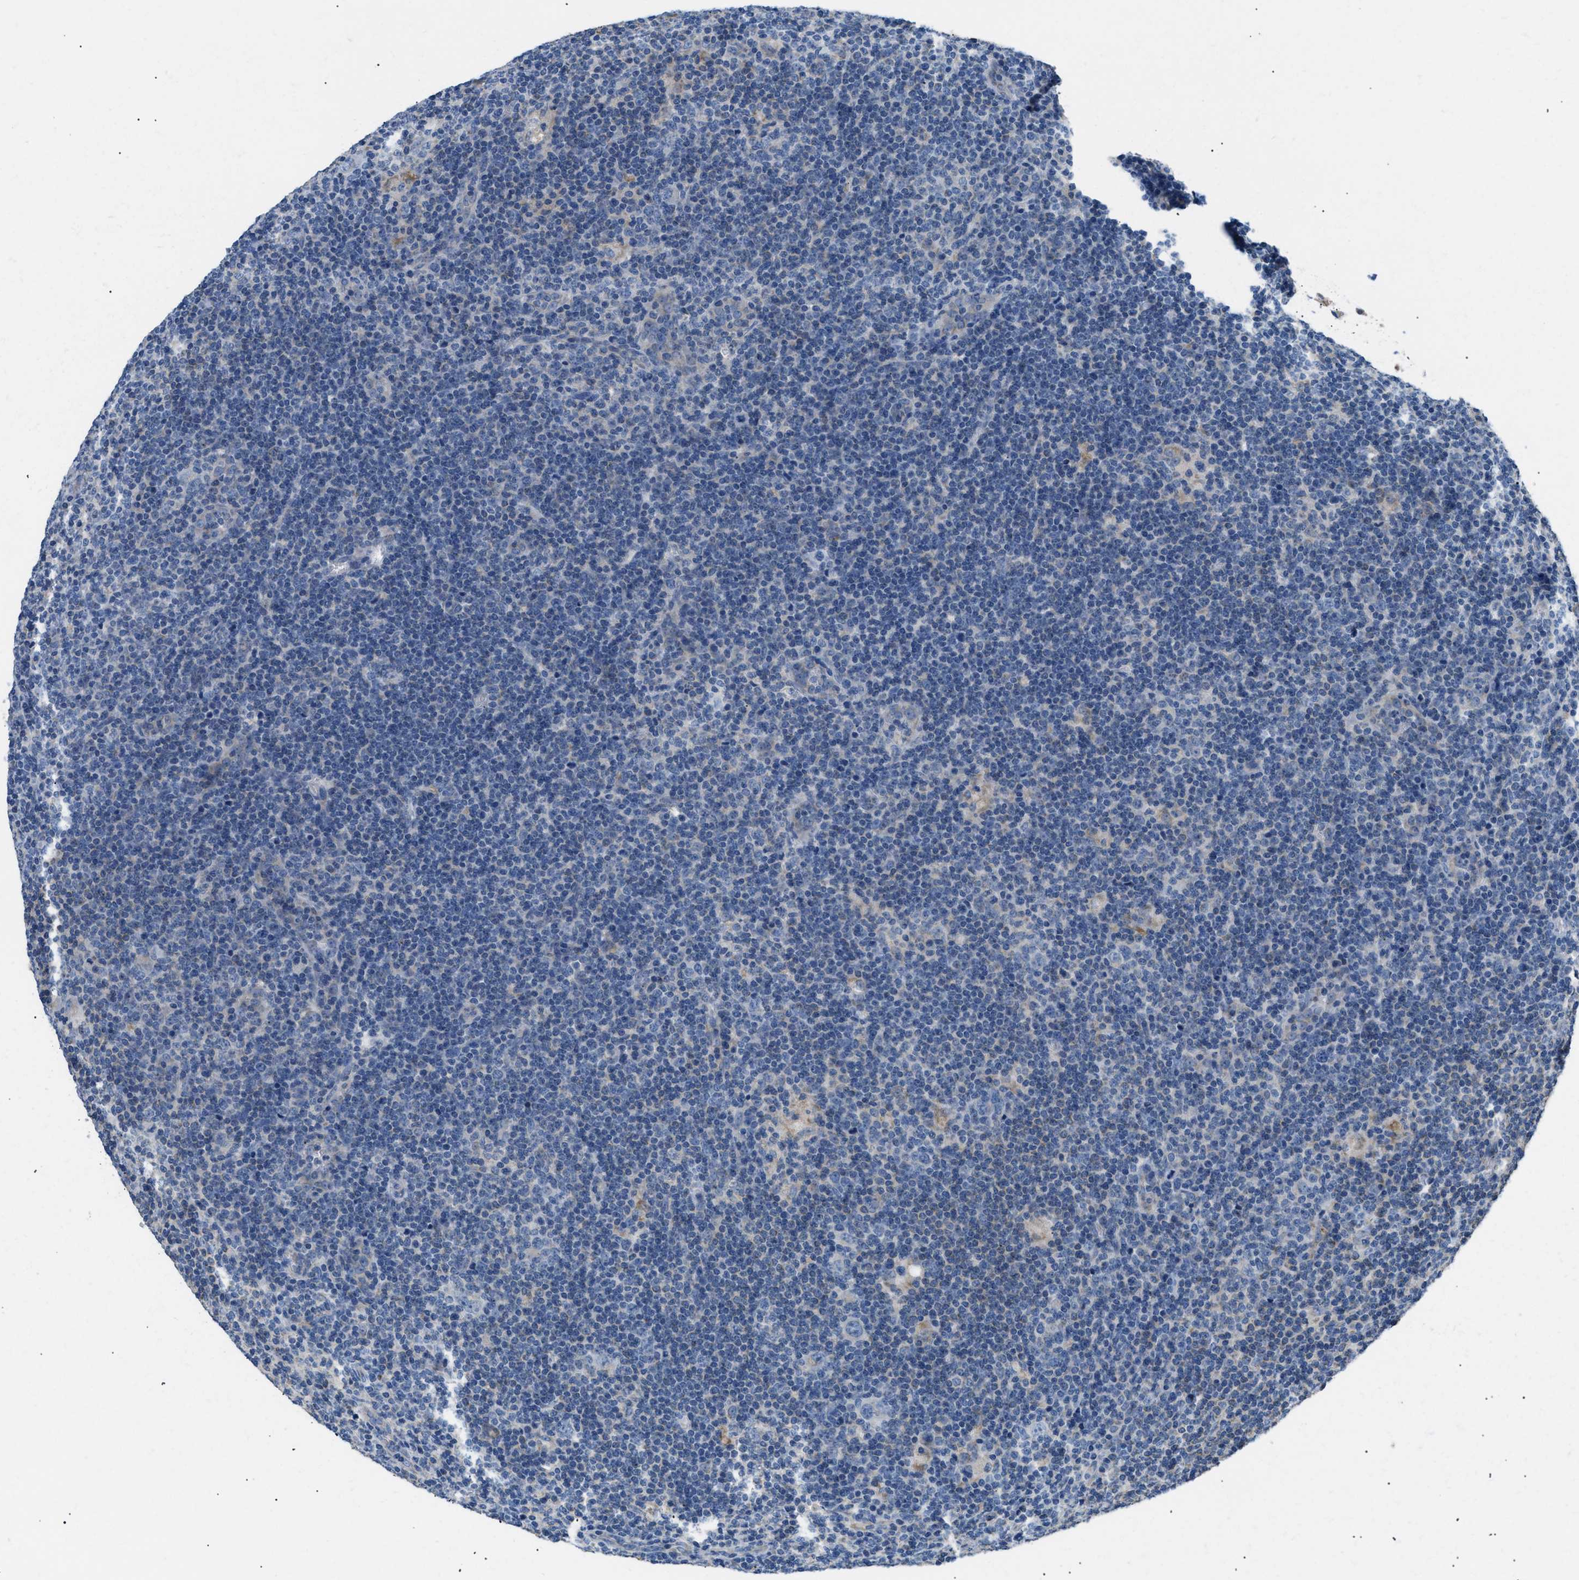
{"staining": {"intensity": "negative", "quantity": "none", "location": "none"}, "tissue": "lymphoma", "cell_type": "Tumor cells", "image_type": "cancer", "snomed": [{"axis": "morphology", "description": "Hodgkin's disease, NOS"}, {"axis": "topography", "description": "Lymph node"}], "caption": "Protein analysis of Hodgkin's disease reveals no significant expression in tumor cells. Nuclei are stained in blue.", "gene": "ILDR1", "patient": {"sex": "female", "age": 57}}